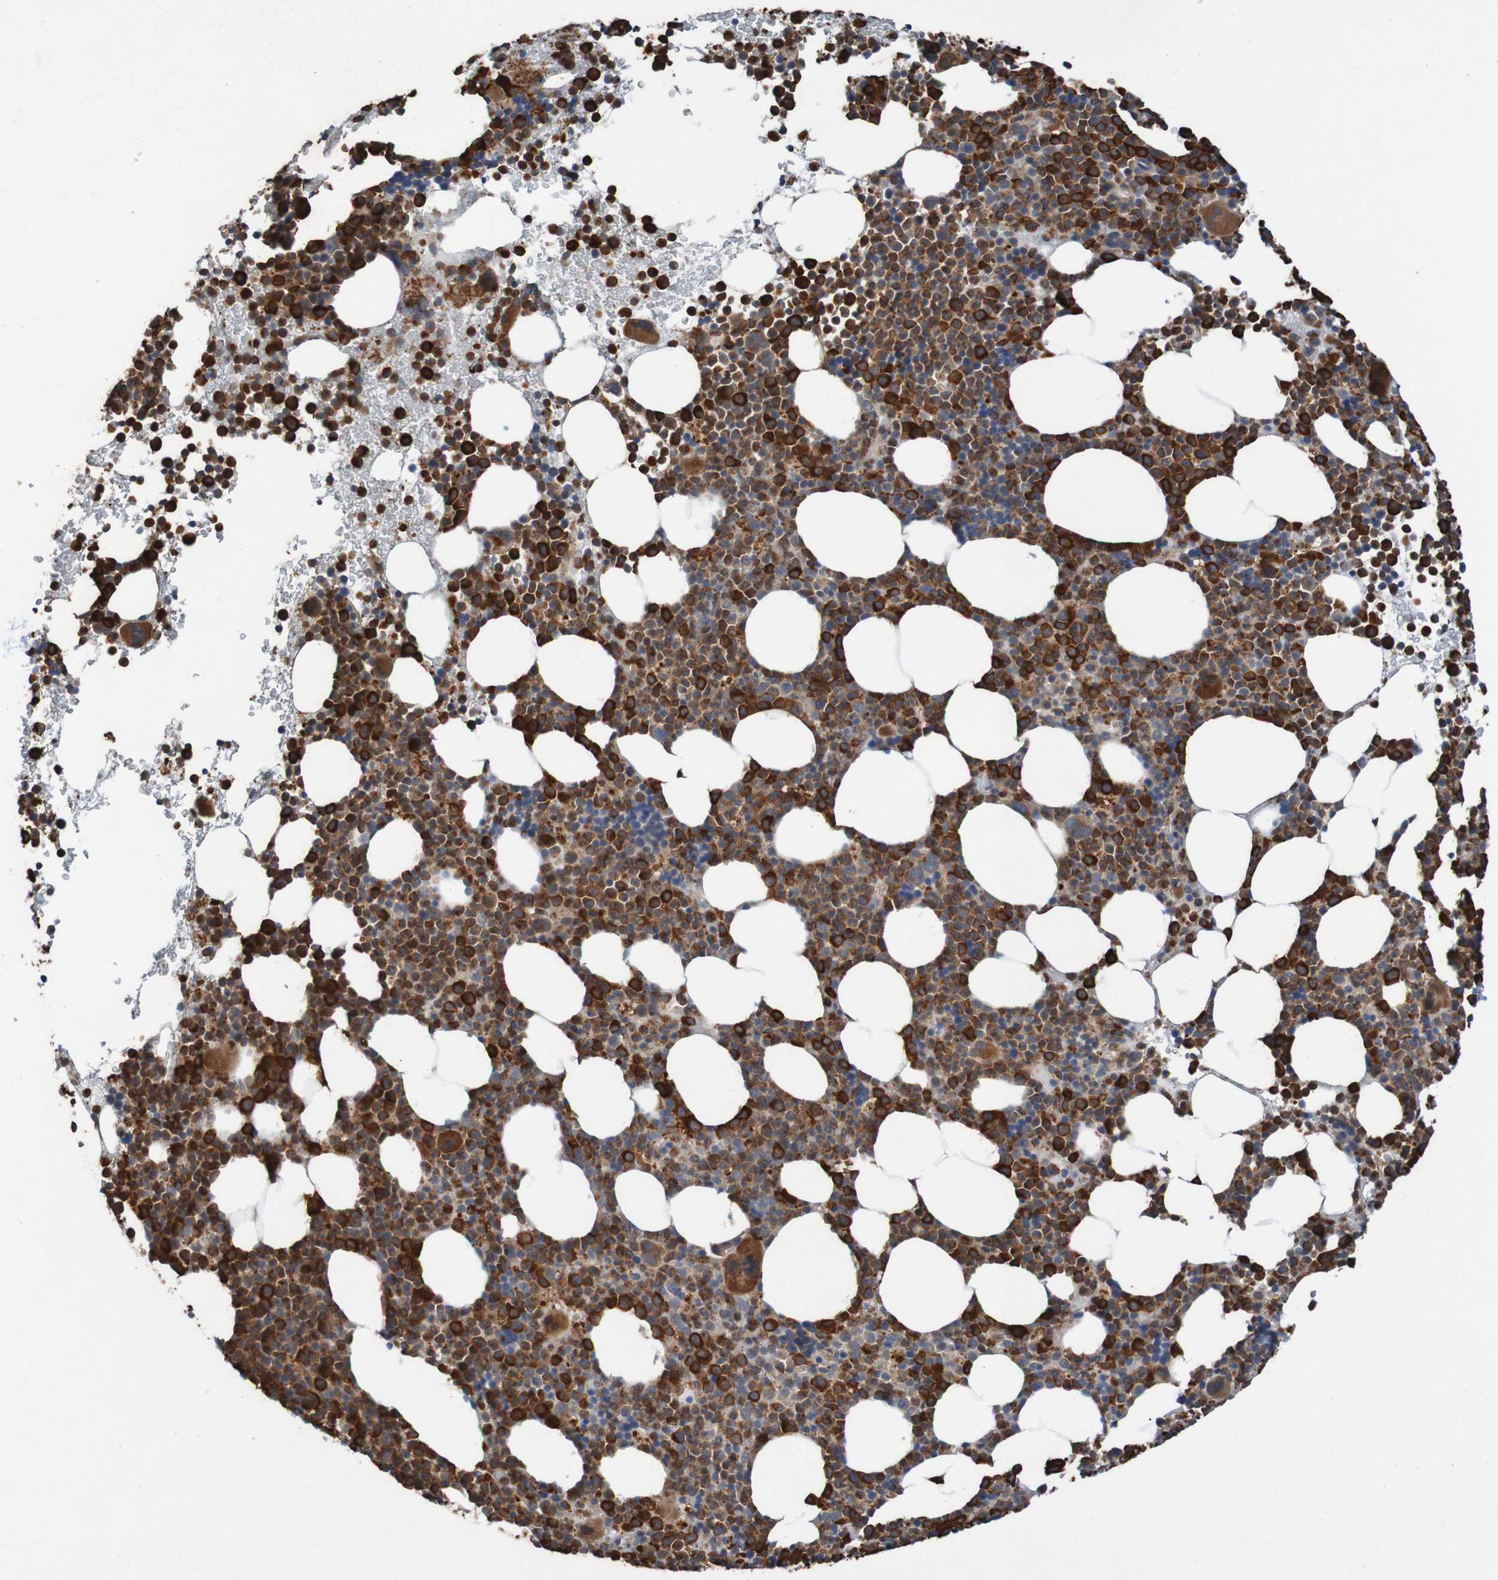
{"staining": {"intensity": "strong", "quantity": ">75%", "location": "cytoplasmic/membranous"}, "tissue": "bone marrow", "cell_type": "Hematopoietic cells", "image_type": "normal", "snomed": [{"axis": "morphology", "description": "Normal tissue, NOS"}, {"axis": "morphology", "description": "Inflammation, NOS"}, {"axis": "topography", "description": "Bone marrow"}], "caption": "High-magnification brightfield microscopy of normal bone marrow stained with DAB (3,3'-diaminobenzidine) (brown) and counterstained with hematoxylin (blue). hematopoietic cells exhibit strong cytoplasmic/membranous staining is present in approximately>75% of cells.", "gene": "ST8SIA6", "patient": {"sex": "male", "age": 73}}